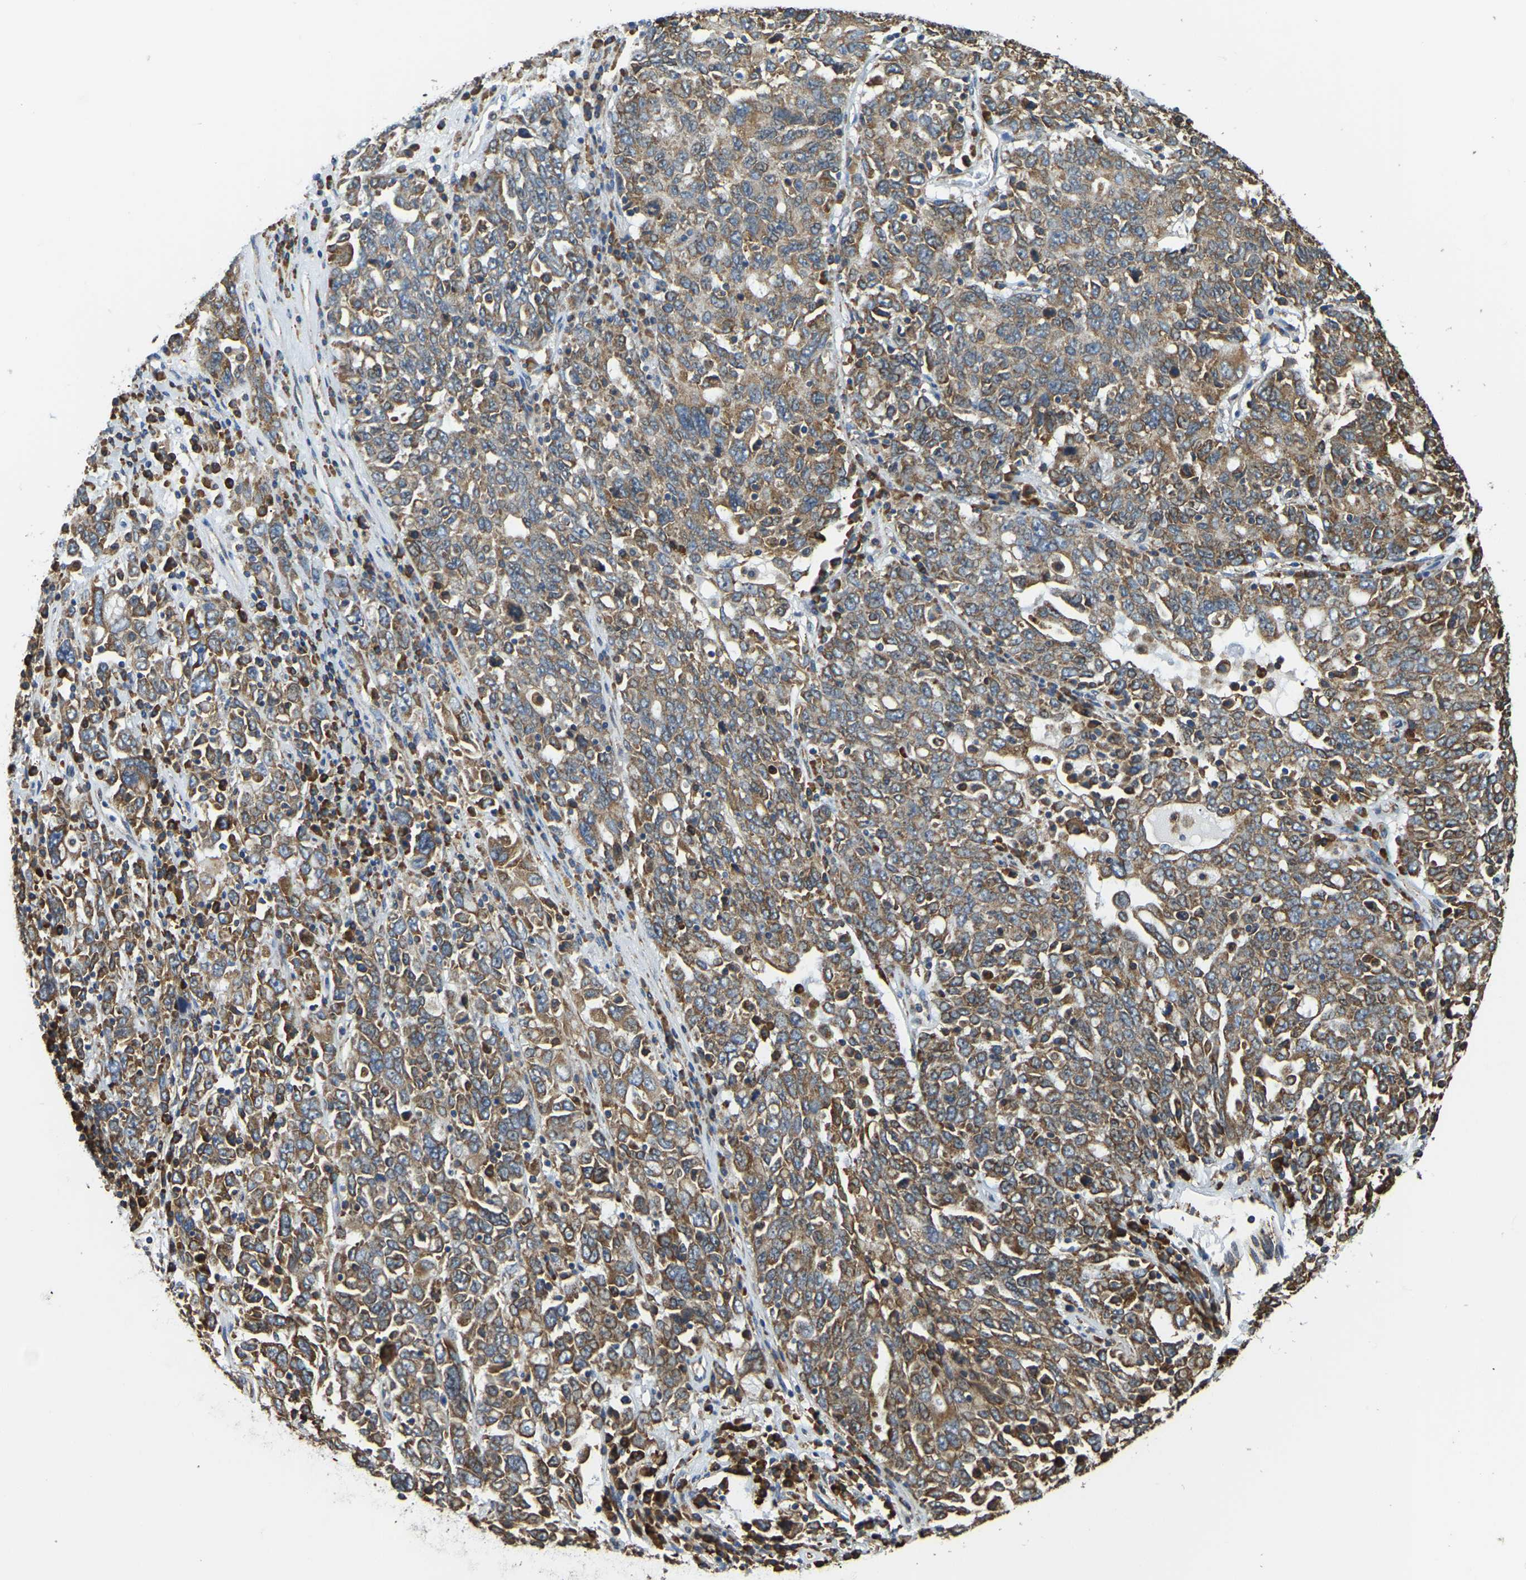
{"staining": {"intensity": "moderate", "quantity": ">75%", "location": "cytoplasmic/membranous"}, "tissue": "ovarian cancer", "cell_type": "Tumor cells", "image_type": "cancer", "snomed": [{"axis": "morphology", "description": "Carcinoma, endometroid"}, {"axis": "topography", "description": "Ovary"}], "caption": "Tumor cells reveal medium levels of moderate cytoplasmic/membranous expression in approximately >75% of cells in endometroid carcinoma (ovarian).", "gene": "RNF115", "patient": {"sex": "female", "age": 62}}